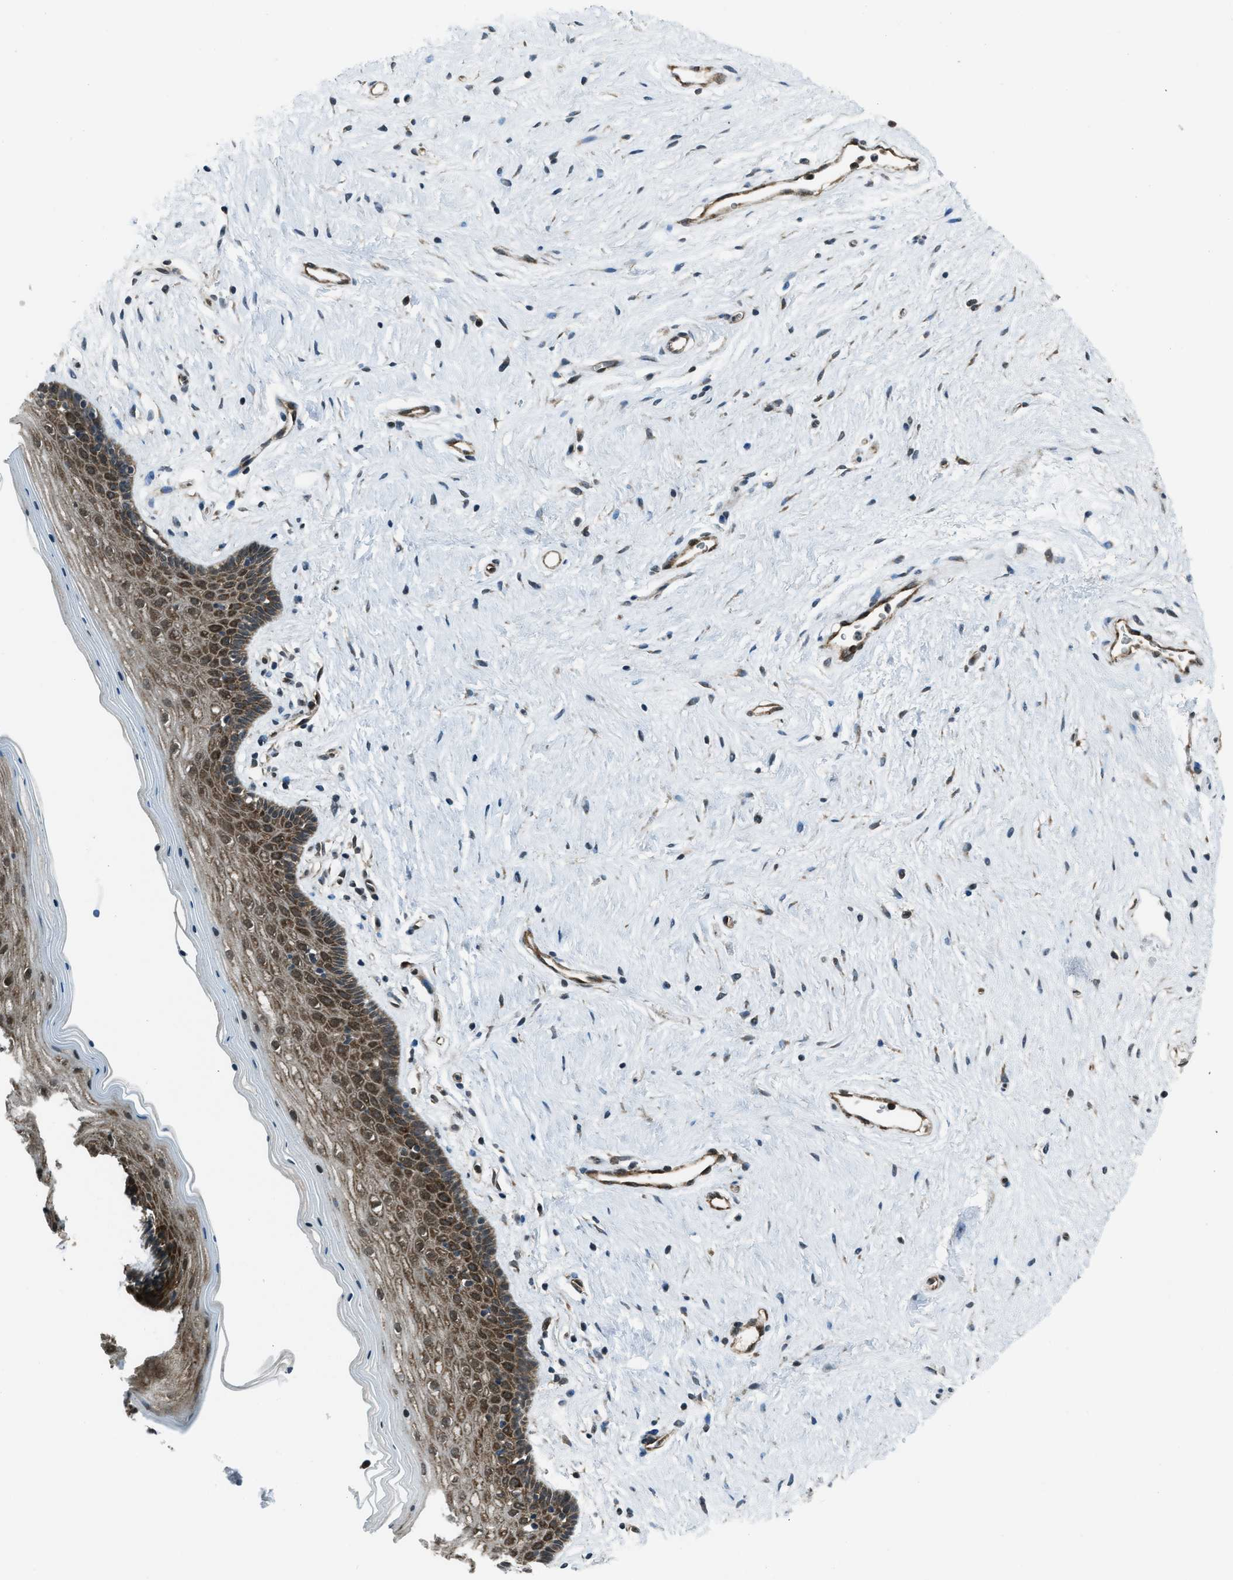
{"staining": {"intensity": "strong", "quantity": ">75%", "location": "cytoplasmic/membranous"}, "tissue": "vagina", "cell_type": "Squamous epithelial cells", "image_type": "normal", "snomed": [{"axis": "morphology", "description": "Normal tissue, NOS"}, {"axis": "topography", "description": "Vagina"}], "caption": "Unremarkable vagina exhibits strong cytoplasmic/membranous expression in about >75% of squamous epithelial cells, visualized by immunohistochemistry. The staining was performed using DAB, with brown indicating positive protein expression. Nuclei are stained blue with hematoxylin.", "gene": "ASAP2", "patient": {"sex": "female", "age": 44}}